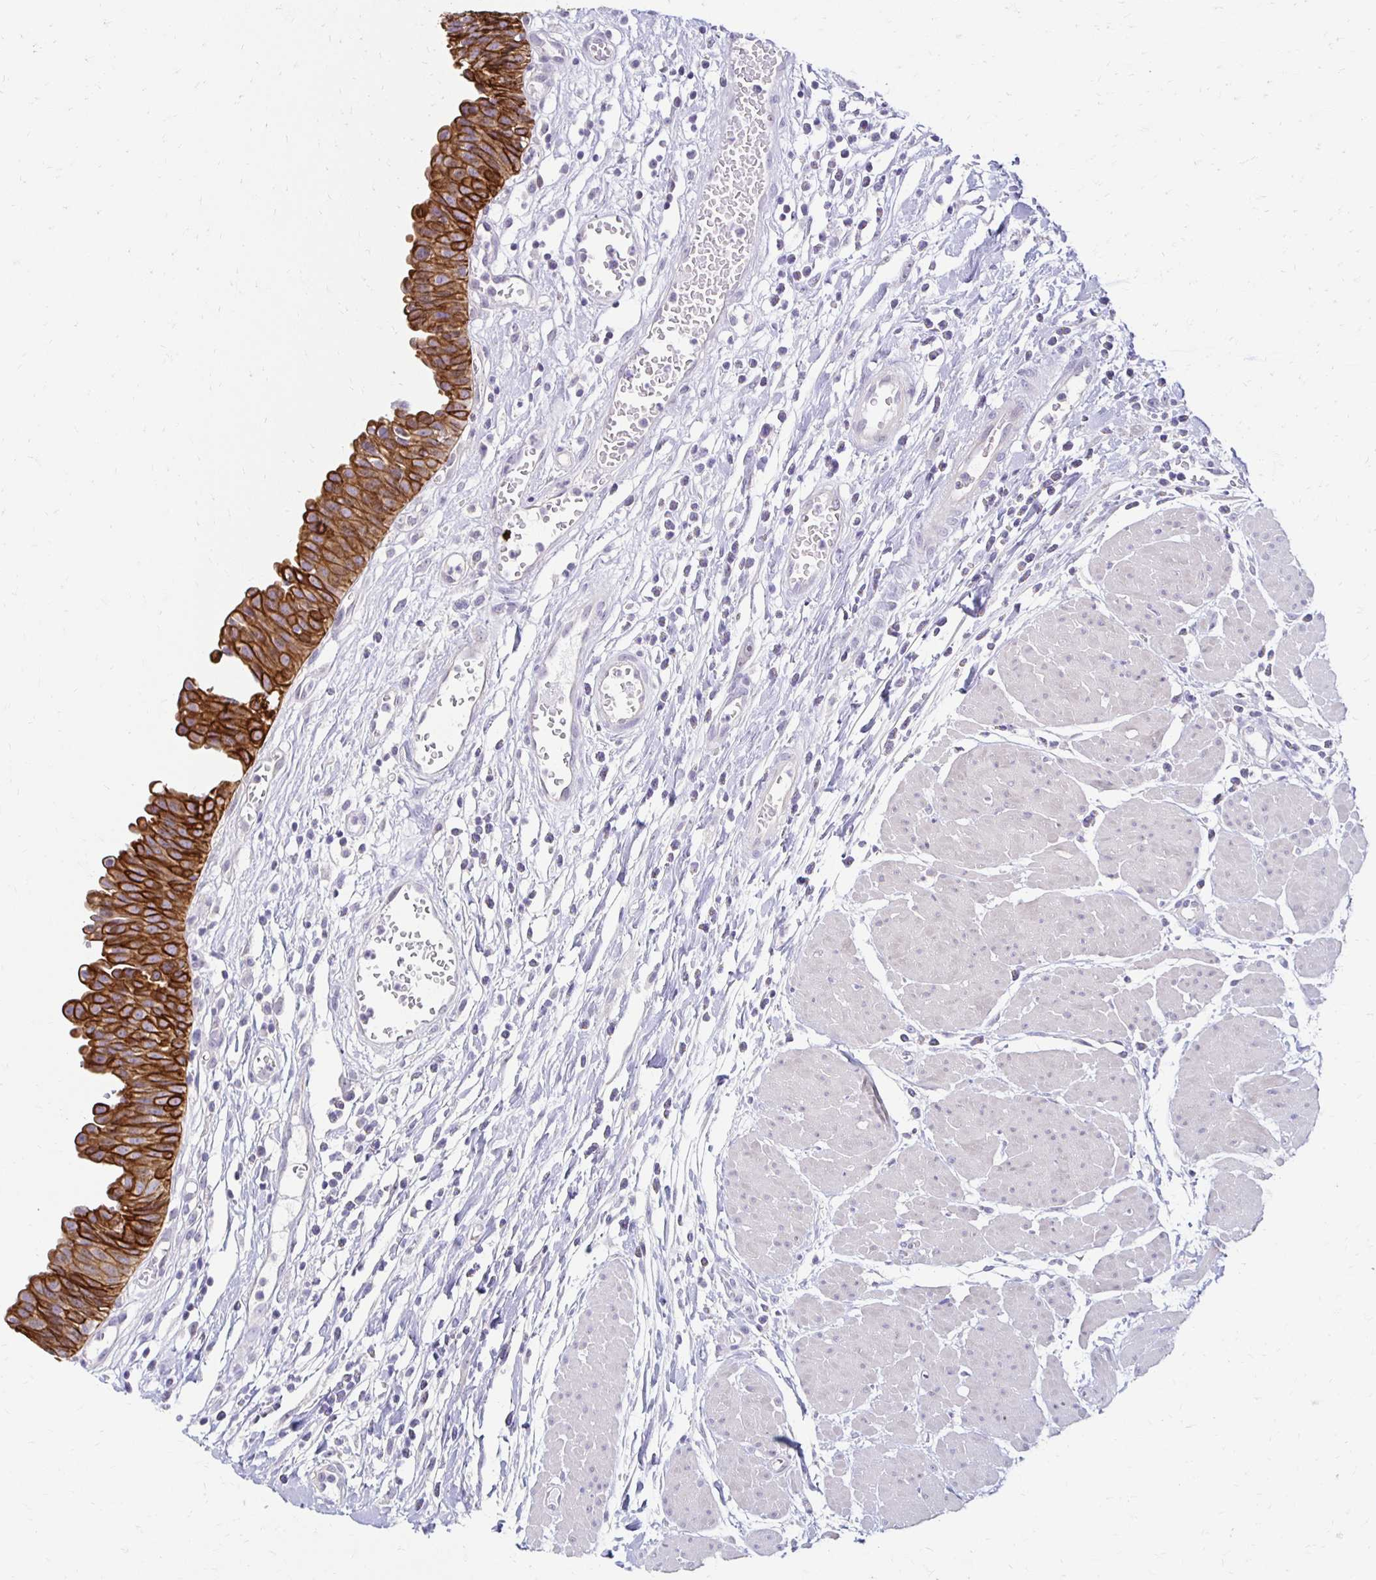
{"staining": {"intensity": "strong", "quantity": ">75%", "location": "cytoplasmic/membranous"}, "tissue": "urinary bladder", "cell_type": "Urothelial cells", "image_type": "normal", "snomed": [{"axis": "morphology", "description": "Normal tissue, NOS"}, {"axis": "topography", "description": "Urinary bladder"}], "caption": "Approximately >75% of urothelial cells in normal urinary bladder exhibit strong cytoplasmic/membranous protein positivity as visualized by brown immunohistochemical staining.", "gene": "C1QTNF2", "patient": {"sex": "male", "age": 64}}